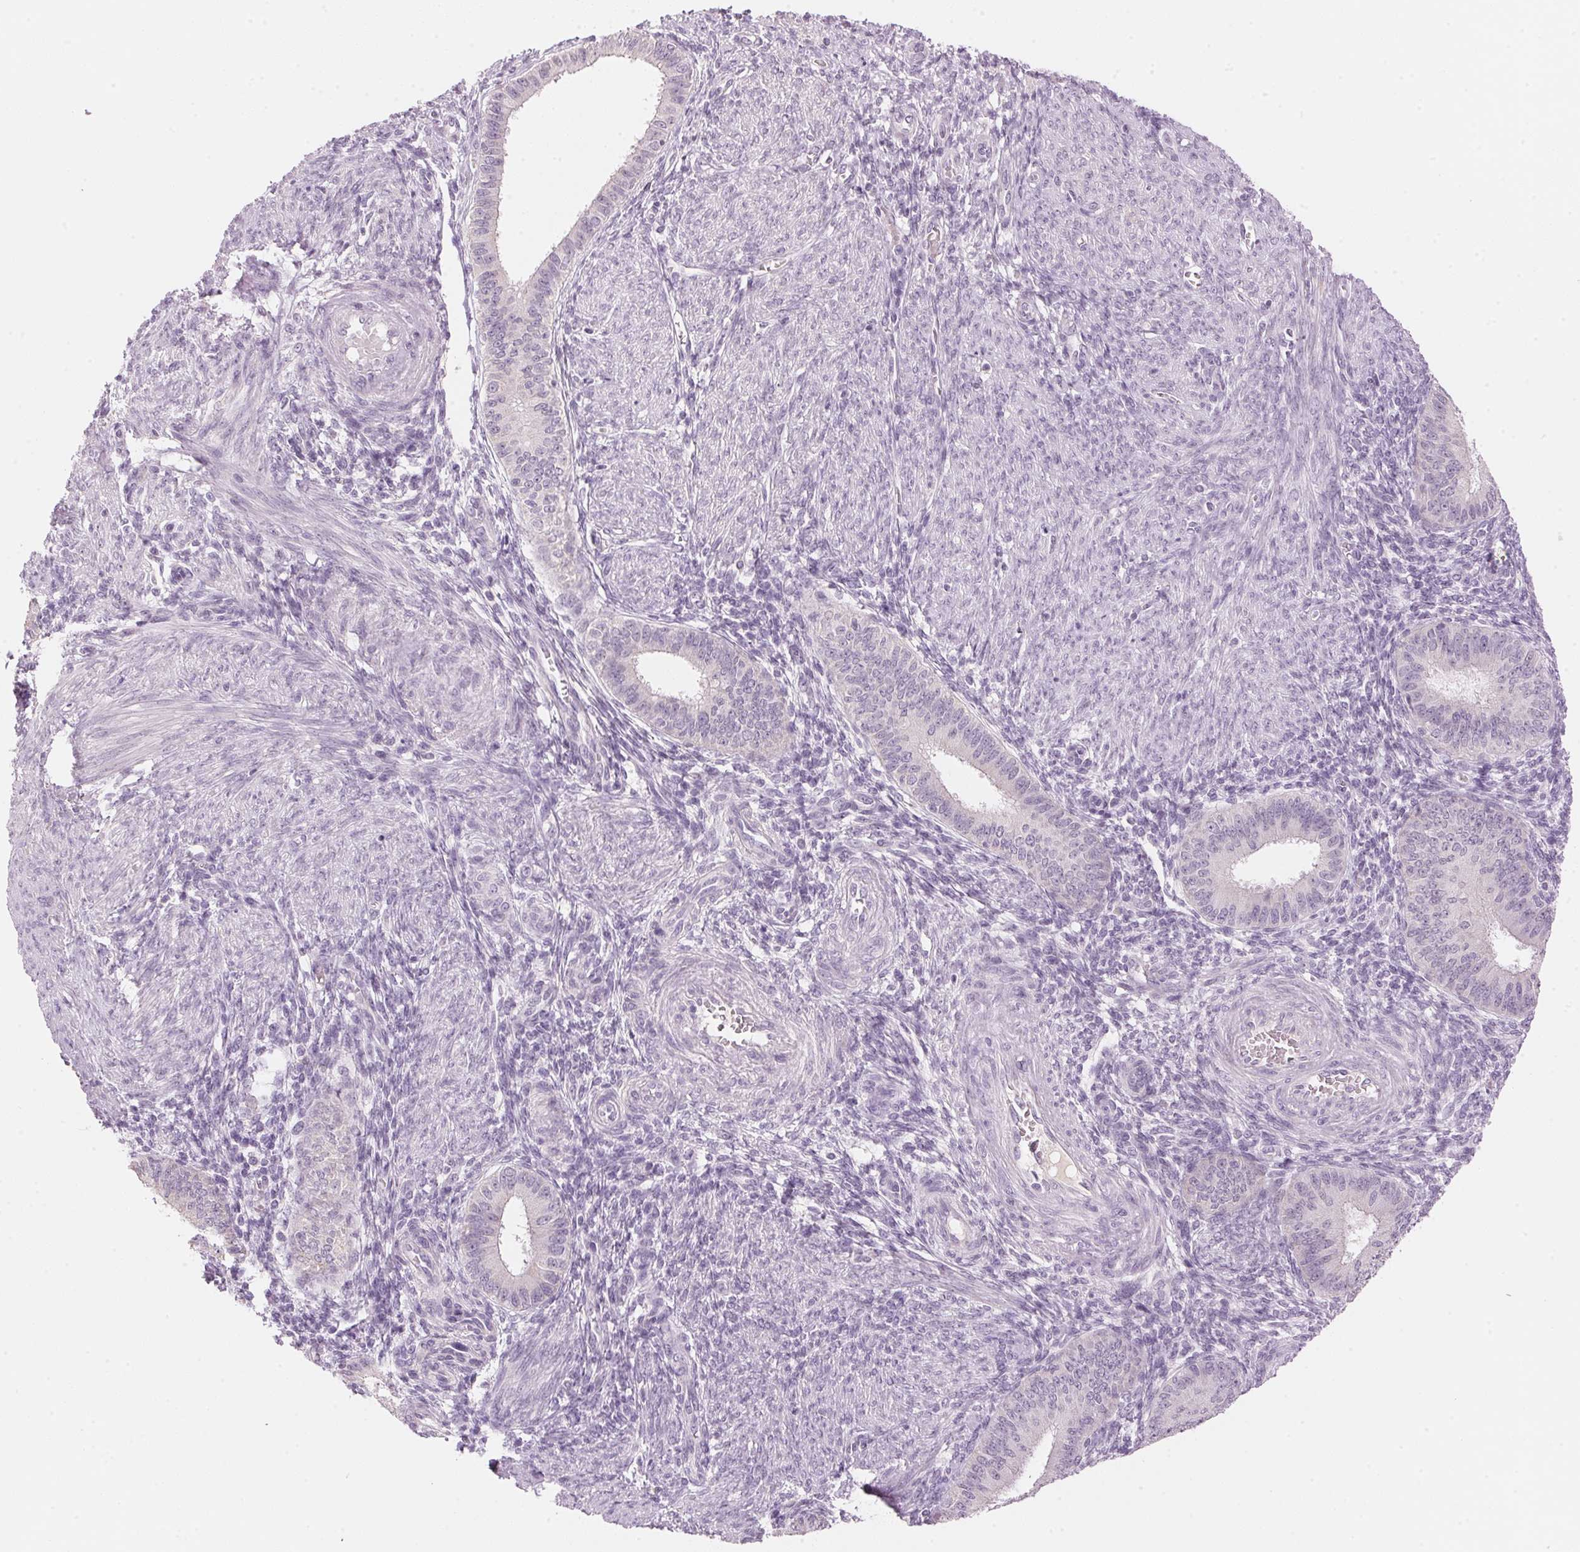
{"staining": {"intensity": "negative", "quantity": "none", "location": "none"}, "tissue": "endometrium", "cell_type": "Cells in endometrial stroma", "image_type": "normal", "snomed": [{"axis": "morphology", "description": "Normal tissue, NOS"}, {"axis": "topography", "description": "Endometrium"}], "caption": "This is a micrograph of IHC staining of unremarkable endometrium, which shows no positivity in cells in endometrial stroma.", "gene": "CYP11B1", "patient": {"sex": "female", "age": 39}}